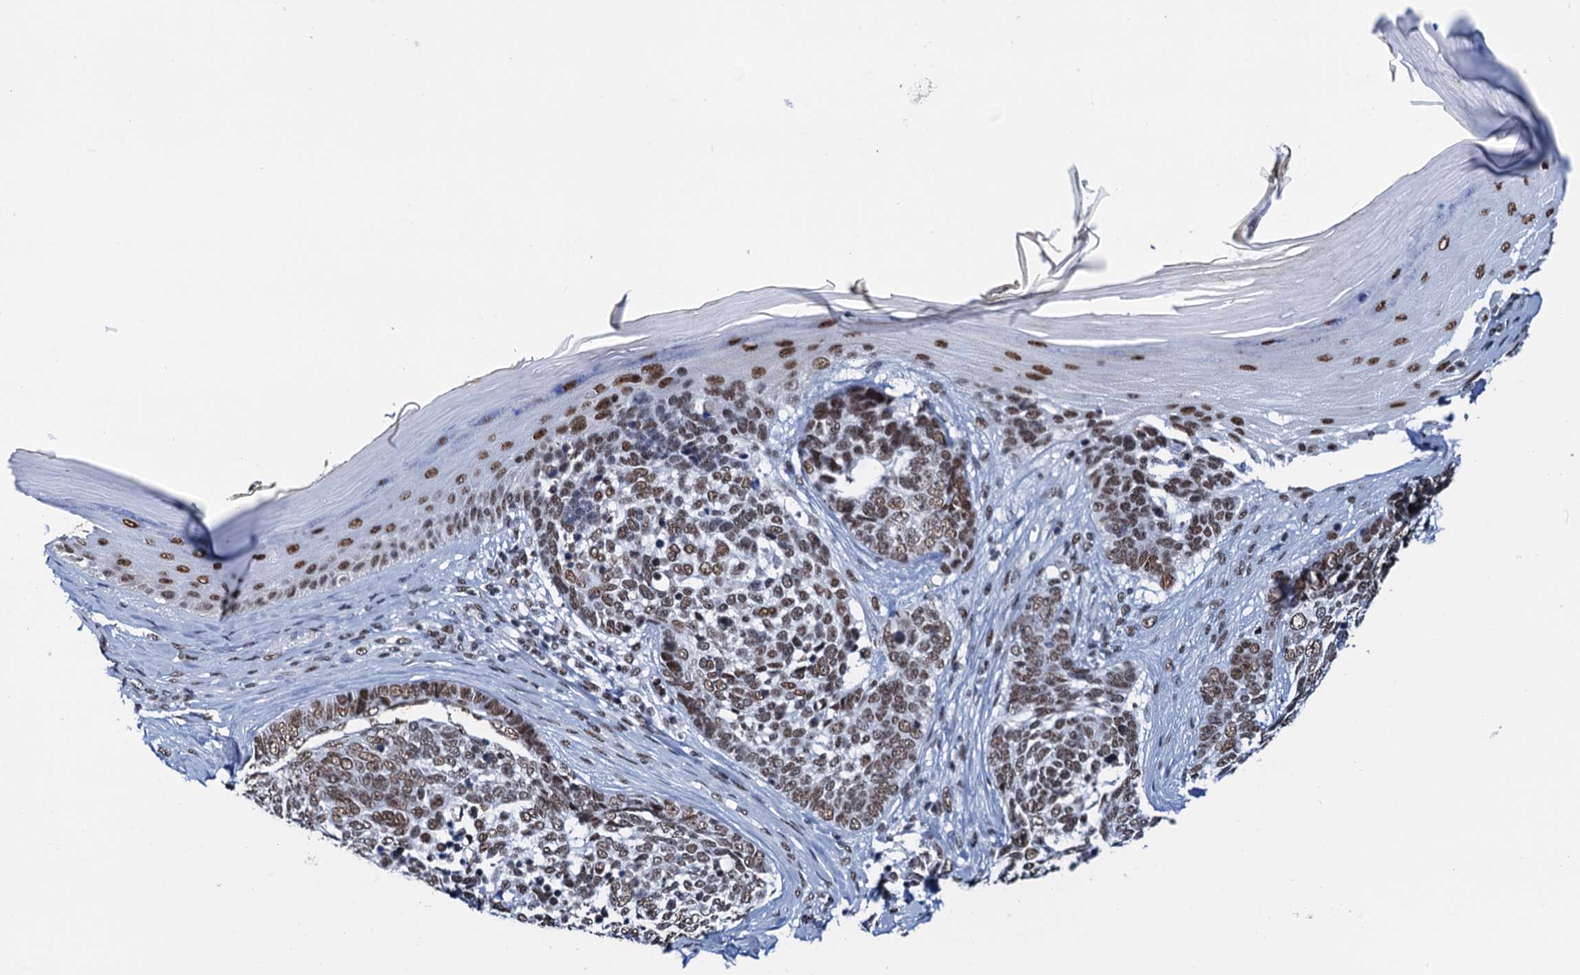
{"staining": {"intensity": "moderate", "quantity": ">75%", "location": "nuclear"}, "tissue": "skin cancer", "cell_type": "Tumor cells", "image_type": "cancer", "snomed": [{"axis": "morphology", "description": "Basal cell carcinoma"}, {"axis": "topography", "description": "Skin"}], "caption": "There is medium levels of moderate nuclear positivity in tumor cells of skin basal cell carcinoma, as demonstrated by immunohistochemical staining (brown color).", "gene": "SLTM", "patient": {"sex": "female", "age": 81}}